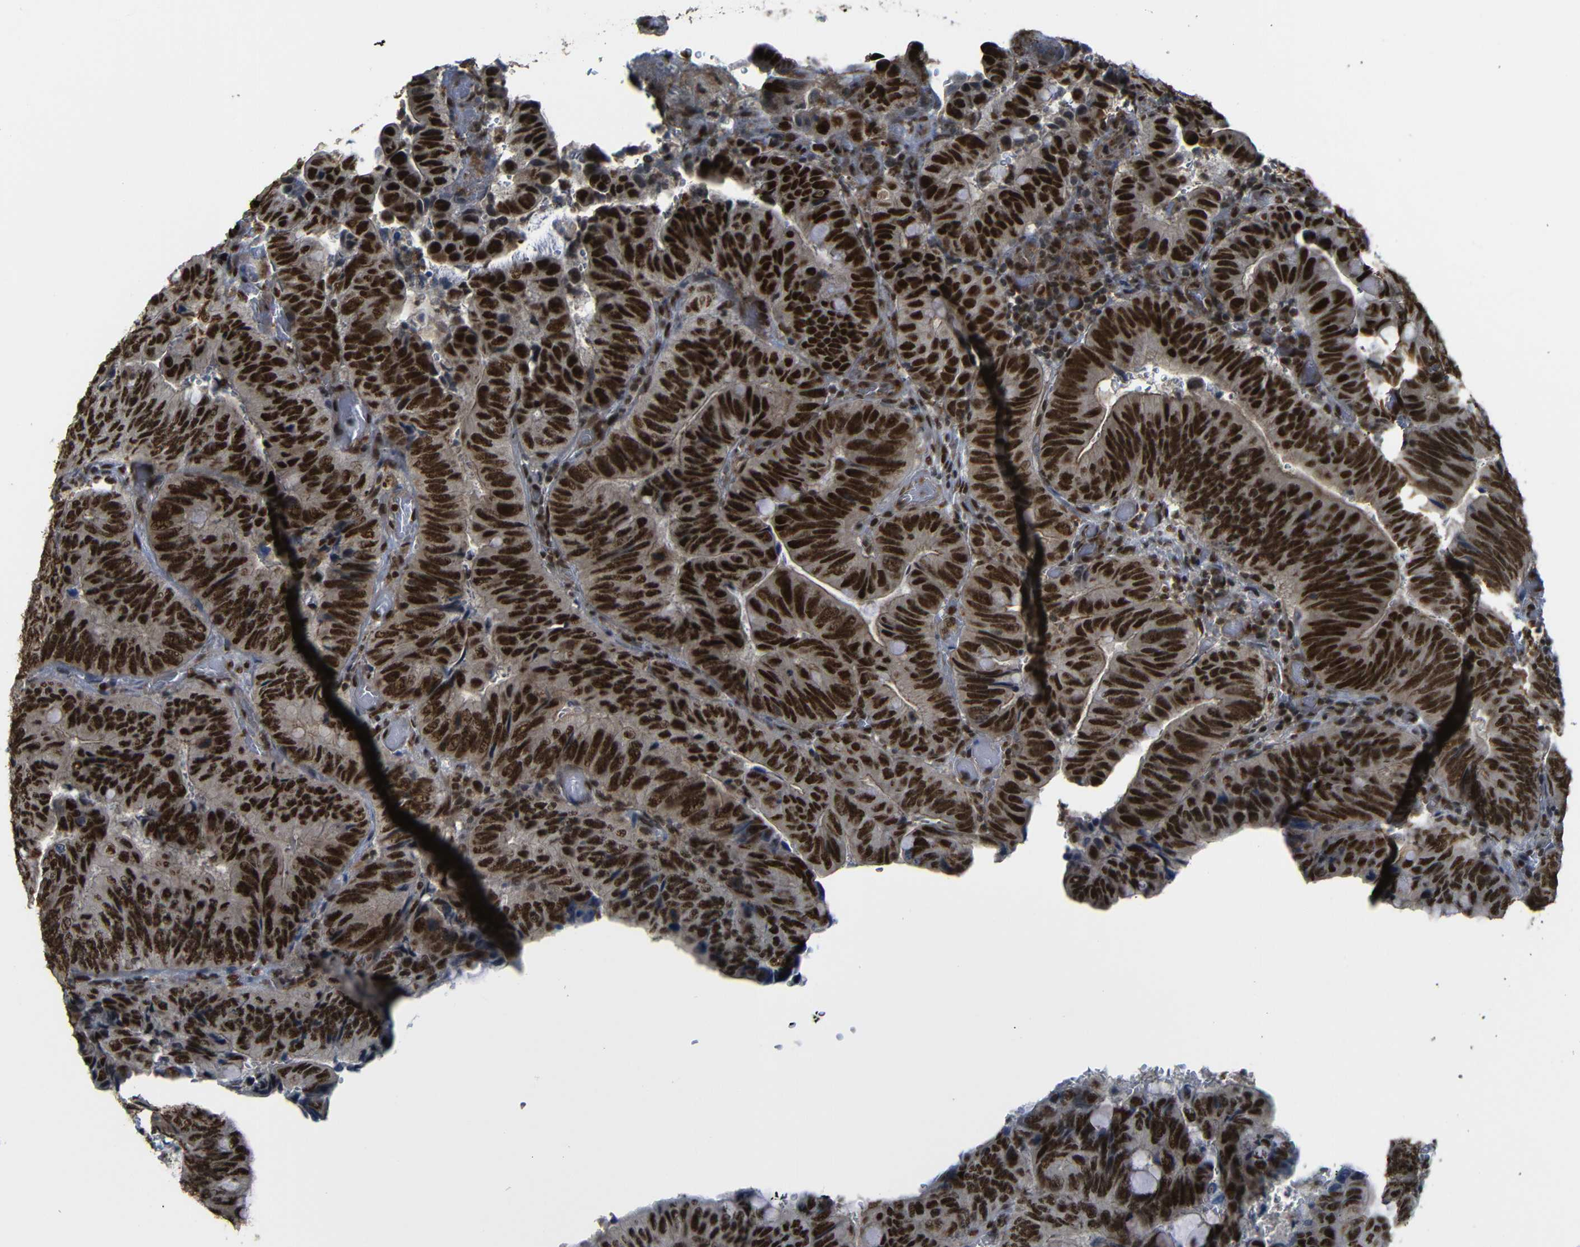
{"staining": {"intensity": "strong", "quantity": ">75%", "location": "cytoplasmic/membranous,nuclear"}, "tissue": "colorectal cancer", "cell_type": "Tumor cells", "image_type": "cancer", "snomed": [{"axis": "morphology", "description": "Normal tissue, NOS"}, {"axis": "morphology", "description": "Adenocarcinoma, NOS"}, {"axis": "topography", "description": "Rectum"}, {"axis": "topography", "description": "Peripheral nerve tissue"}], "caption": "Immunohistochemistry histopathology image of neoplastic tissue: colorectal adenocarcinoma stained using IHC exhibits high levels of strong protein expression localized specifically in the cytoplasmic/membranous and nuclear of tumor cells, appearing as a cytoplasmic/membranous and nuclear brown color.", "gene": "TCF7L2", "patient": {"sex": "male", "age": 92}}